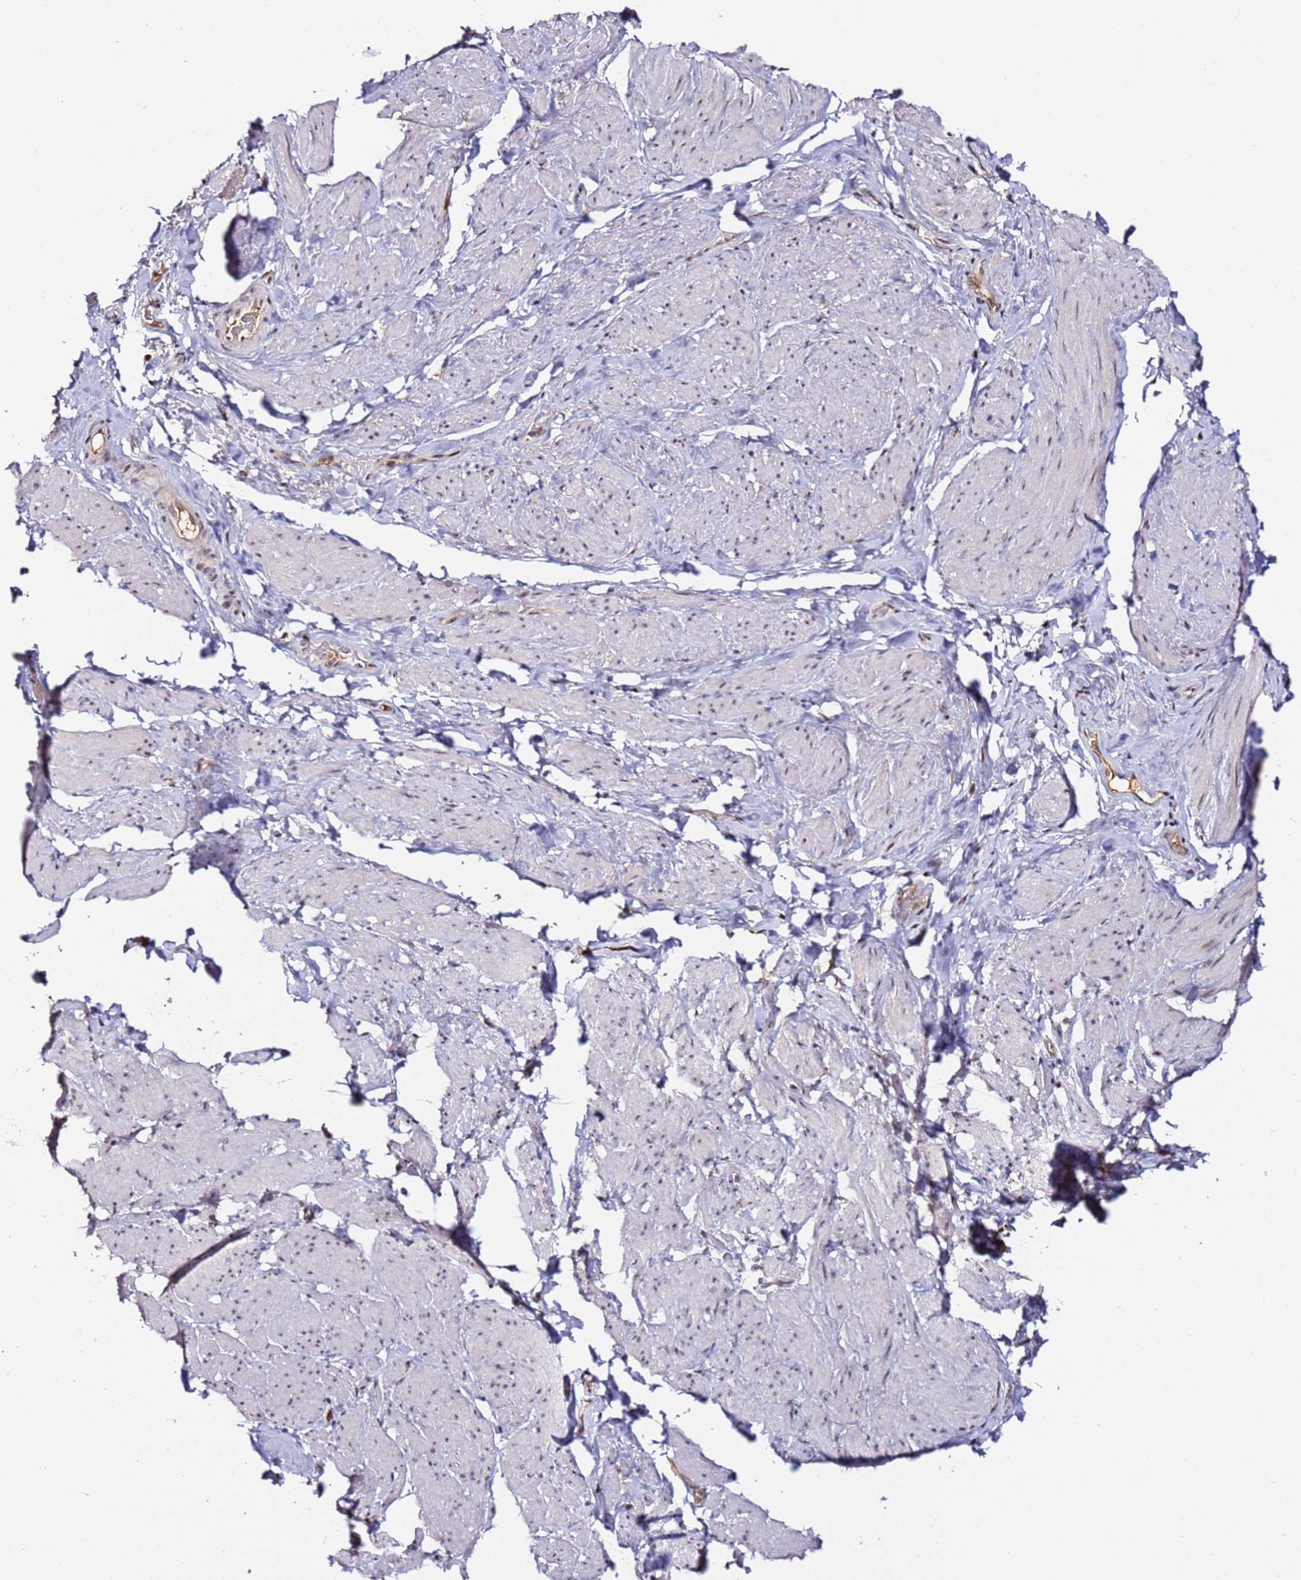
{"staining": {"intensity": "weak", "quantity": "<25%", "location": "nuclear"}, "tissue": "smooth muscle", "cell_type": "Smooth muscle cells", "image_type": "normal", "snomed": [{"axis": "morphology", "description": "Normal tissue, NOS"}, {"axis": "topography", "description": "Smooth muscle"}, {"axis": "topography", "description": "Peripheral nerve tissue"}], "caption": "This is an immunohistochemistry photomicrograph of benign human smooth muscle. There is no positivity in smooth muscle cells.", "gene": "FCF1", "patient": {"sex": "male", "age": 69}}